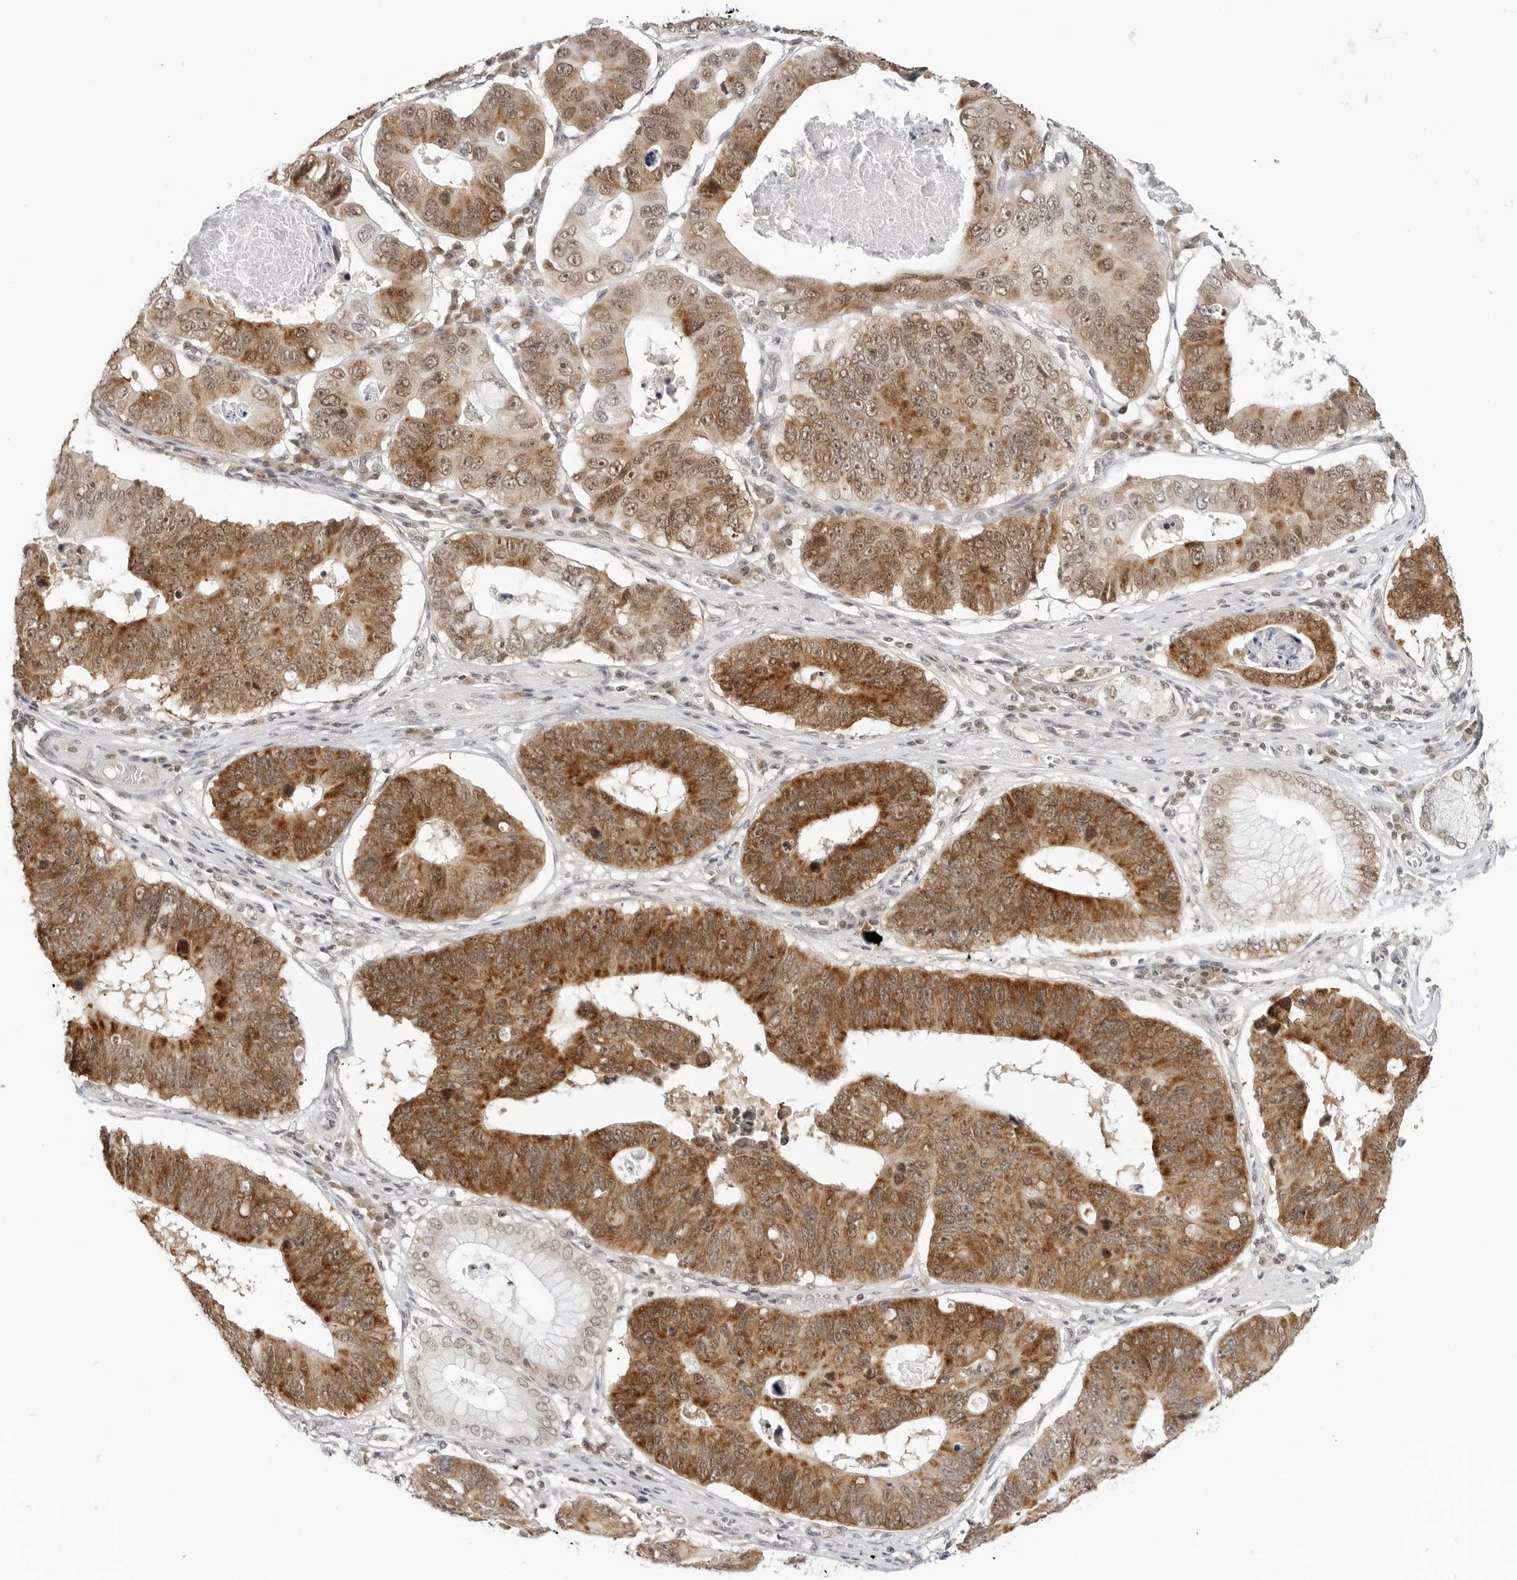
{"staining": {"intensity": "strong", "quantity": ">75%", "location": "cytoplasmic/membranous,nuclear"}, "tissue": "stomach cancer", "cell_type": "Tumor cells", "image_type": "cancer", "snomed": [{"axis": "morphology", "description": "Adenocarcinoma, NOS"}, {"axis": "topography", "description": "Stomach"}], "caption": "A high-resolution micrograph shows immunohistochemistry (IHC) staining of stomach cancer (adenocarcinoma), which shows strong cytoplasmic/membranous and nuclear positivity in approximately >75% of tumor cells.", "gene": "METAP1", "patient": {"sex": "male", "age": 59}}